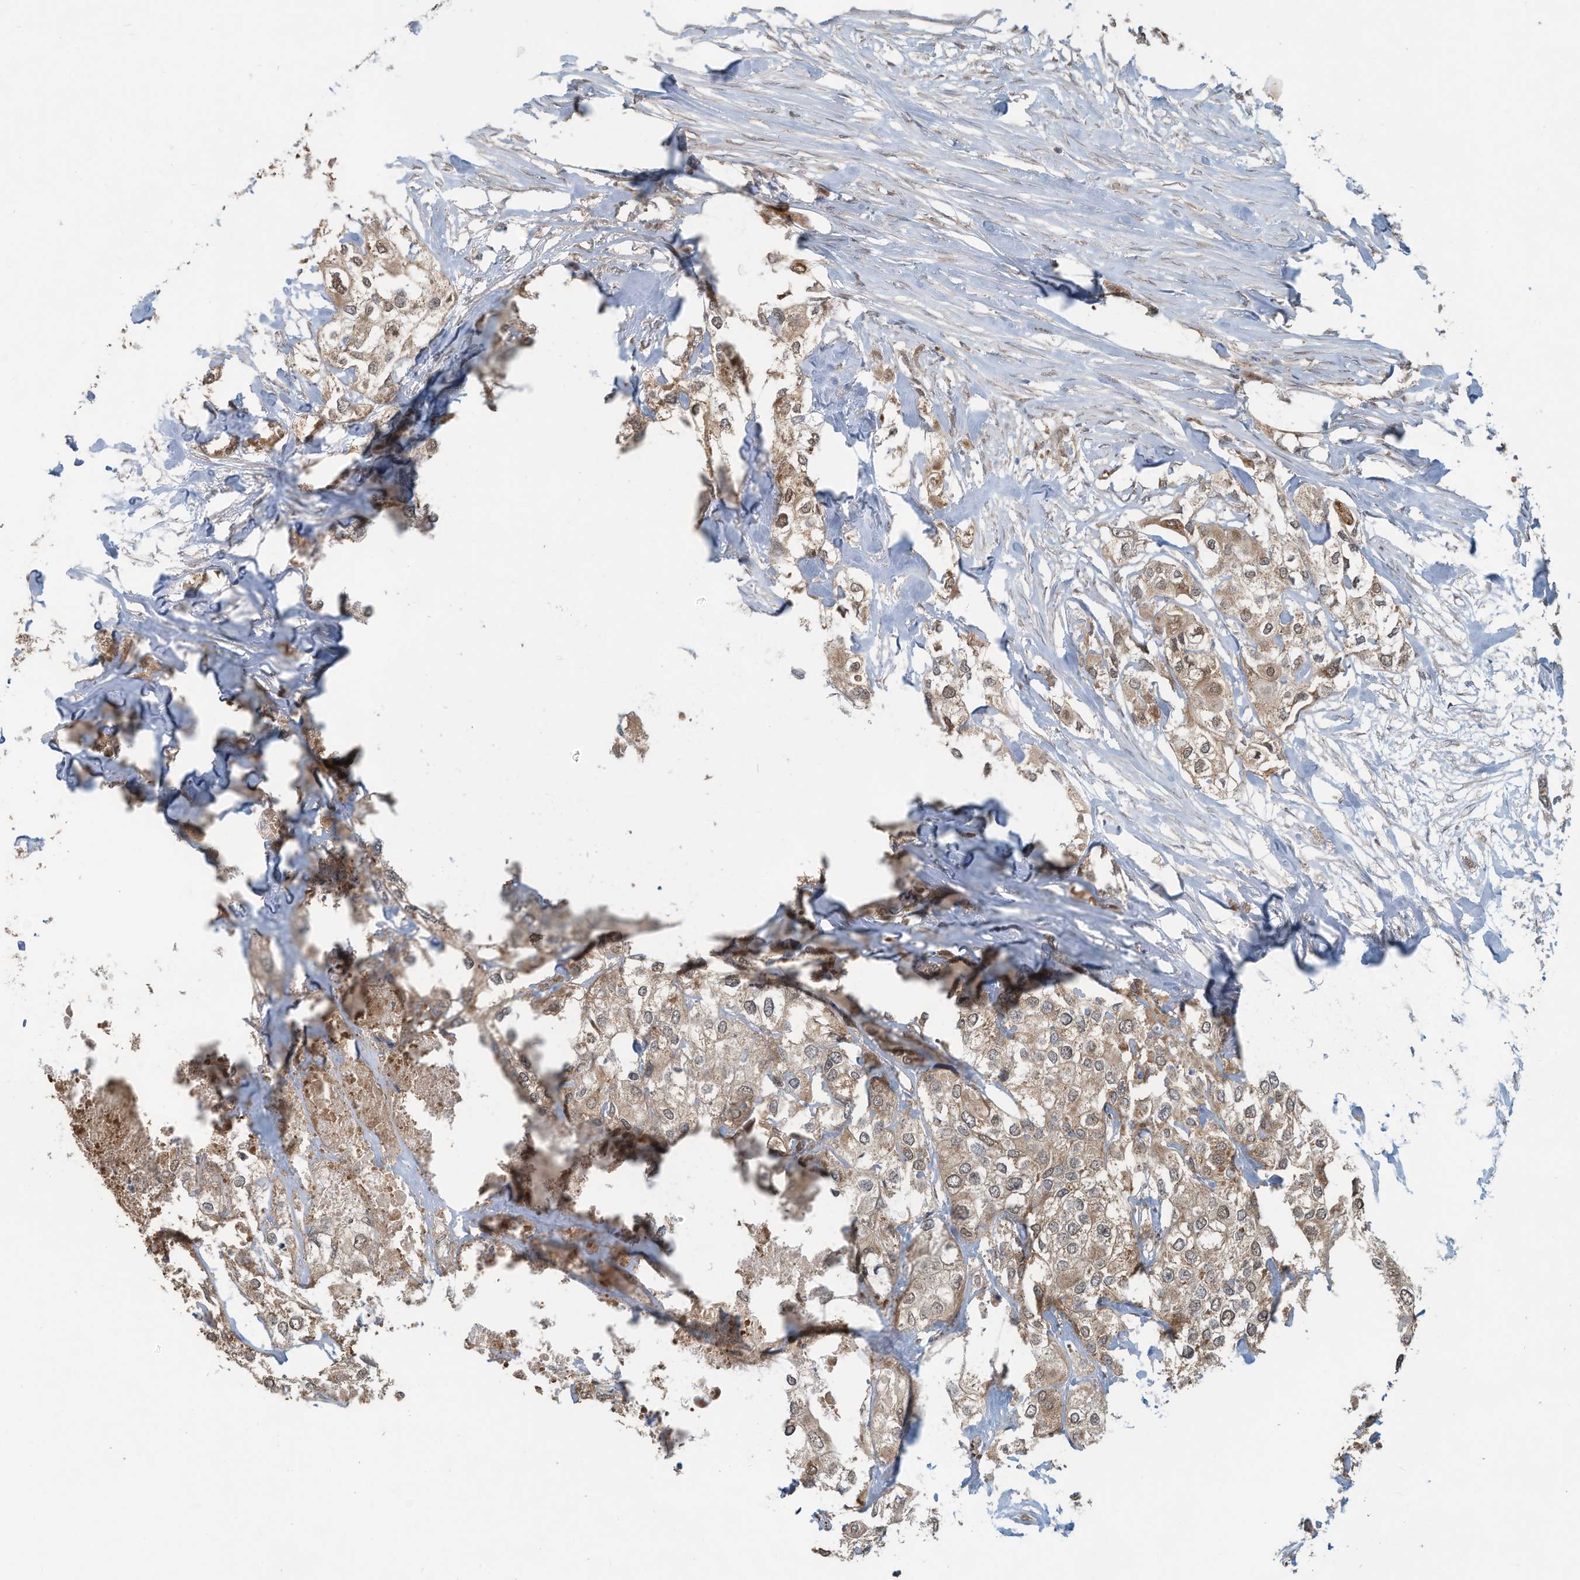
{"staining": {"intensity": "moderate", "quantity": ">75%", "location": "cytoplasmic/membranous,nuclear"}, "tissue": "urothelial cancer", "cell_type": "Tumor cells", "image_type": "cancer", "snomed": [{"axis": "morphology", "description": "Urothelial carcinoma, High grade"}, {"axis": "topography", "description": "Urinary bladder"}], "caption": "Immunohistochemistry (IHC) of human high-grade urothelial carcinoma displays medium levels of moderate cytoplasmic/membranous and nuclear expression in about >75% of tumor cells. (DAB IHC, brown staining for protein, blue staining for nuclei).", "gene": "ERI2", "patient": {"sex": "male", "age": 64}}